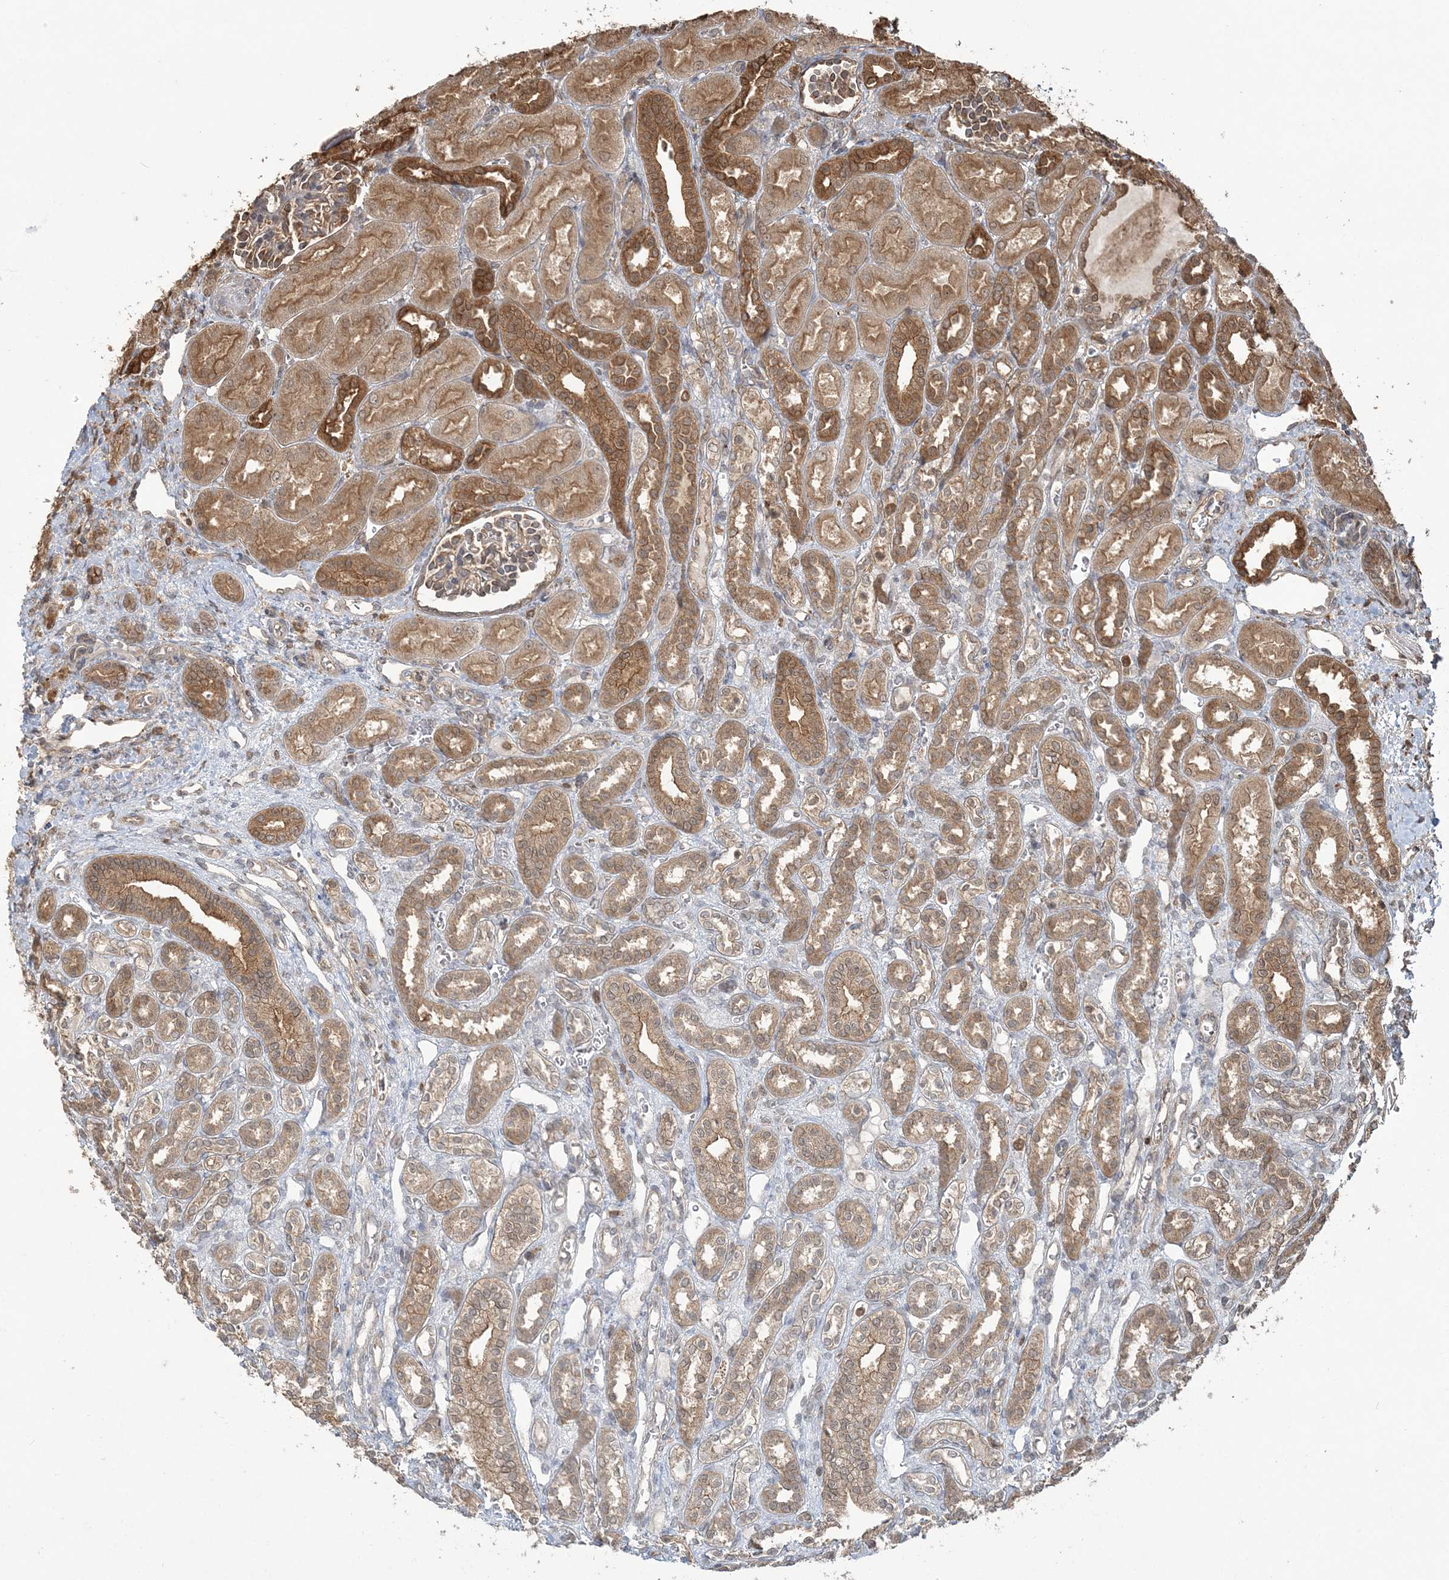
{"staining": {"intensity": "weak", "quantity": "25%-75%", "location": "cytoplasmic/membranous"}, "tissue": "kidney", "cell_type": "Cells in glomeruli", "image_type": "normal", "snomed": [{"axis": "morphology", "description": "Normal tissue, NOS"}, {"axis": "morphology", "description": "Neoplasm, malignant, NOS"}, {"axis": "topography", "description": "Kidney"}], "caption": "Protein expression analysis of benign human kidney reveals weak cytoplasmic/membranous positivity in about 25%-75% of cells in glomeruli. The protein is stained brown, and the nuclei are stained in blue (DAB IHC with brightfield microscopy, high magnification).", "gene": "CAB39", "patient": {"sex": "female", "age": 1}}